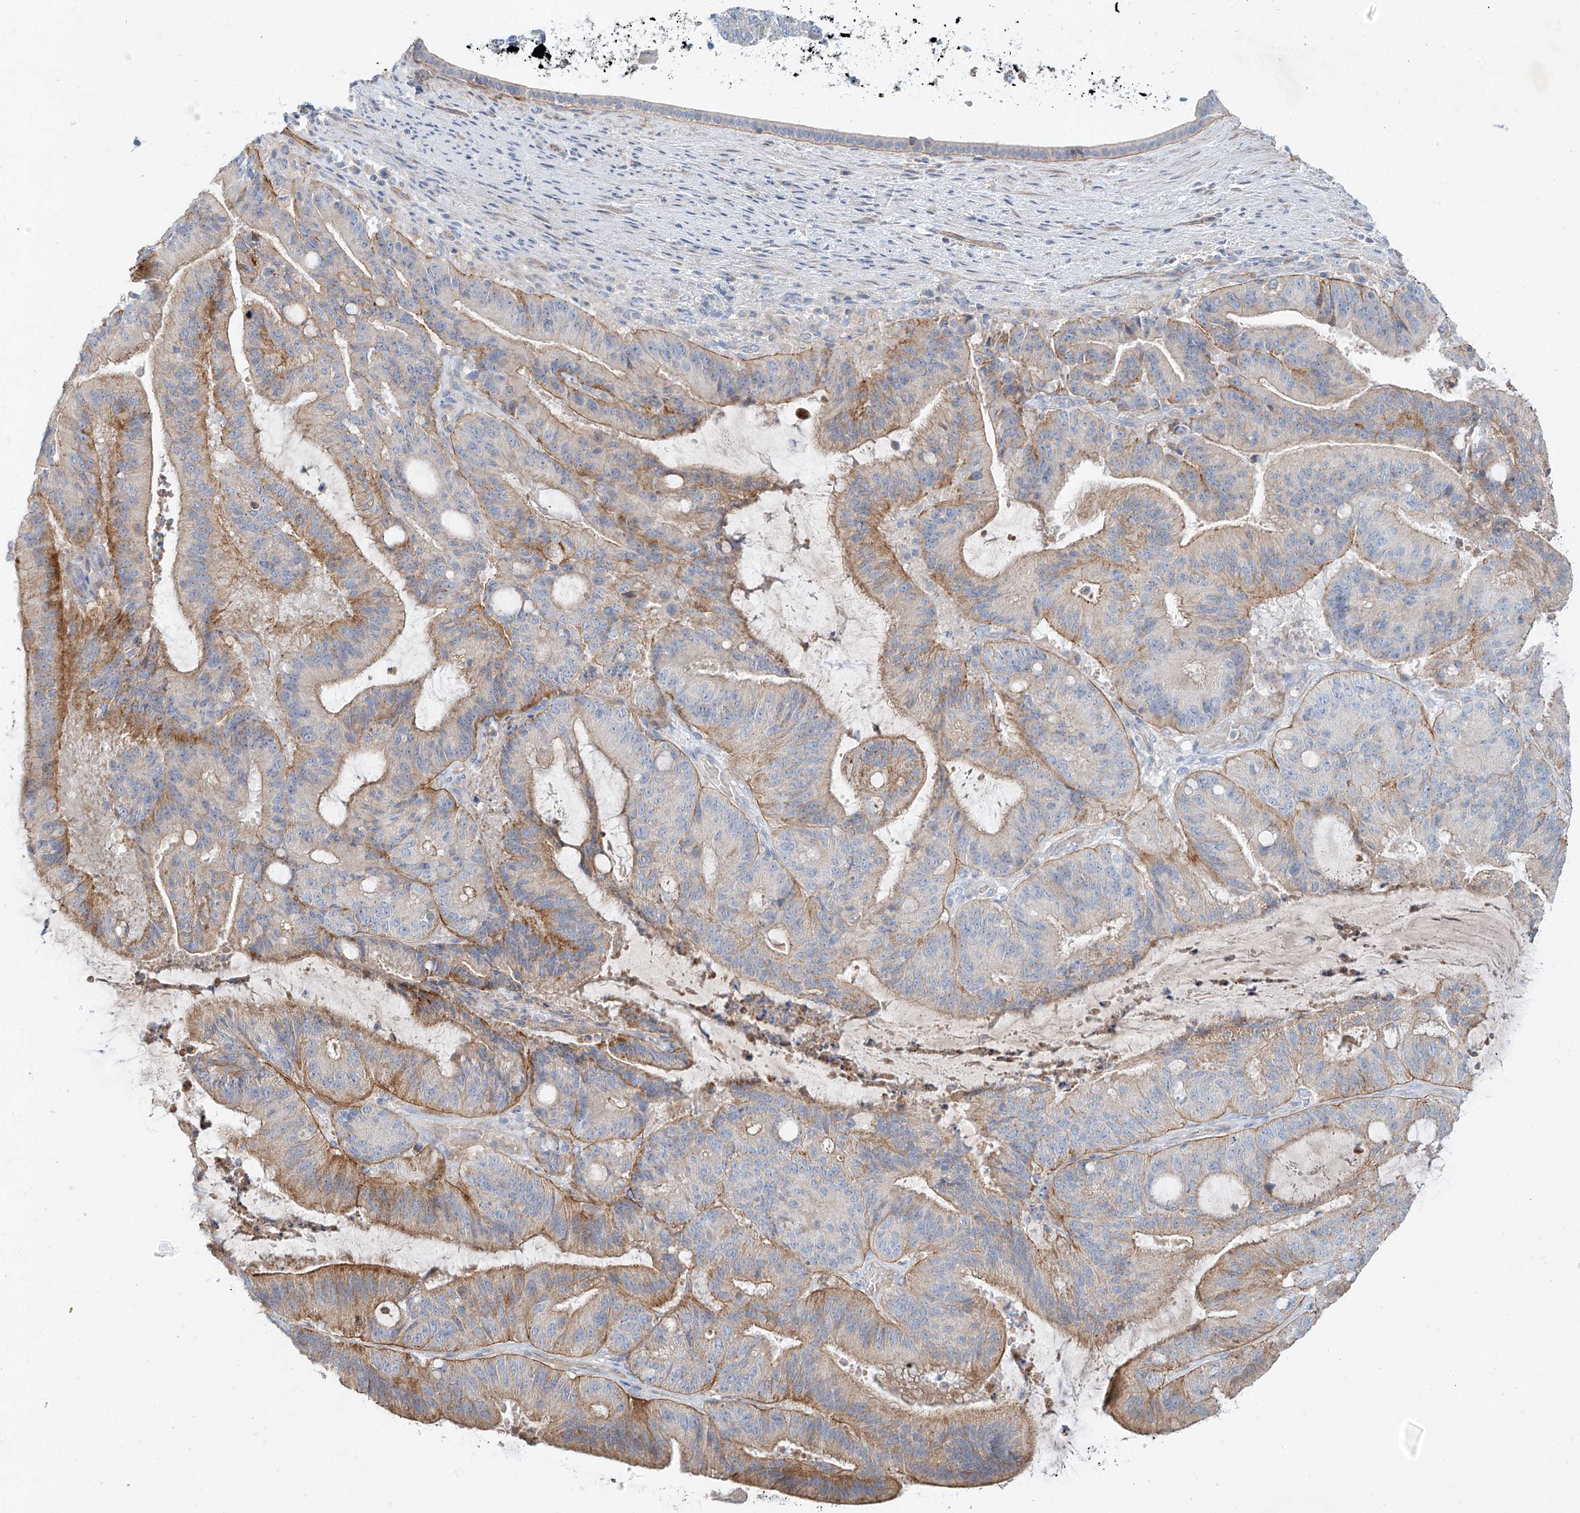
{"staining": {"intensity": "moderate", "quantity": "25%-75%", "location": "cytoplasmic/membranous"}, "tissue": "liver cancer", "cell_type": "Tumor cells", "image_type": "cancer", "snomed": [{"axis": "morphology", "description": "Normal tissue, NOS"}, {"axis": "morphology", "description": "Cholangiocarcinoma"}, {"axis": "topography", "description": "Liver"}, {"axis": "topography", "description": "Peripheral nerve tissue"}], "caption": "A medium amount of moderate cytoplasmic/membranous expression is present in about 25%-75% of tumor cells in liver cancer tissue.", "gene": "AJM1", "patient": {"sex": "female", "age": 73}}